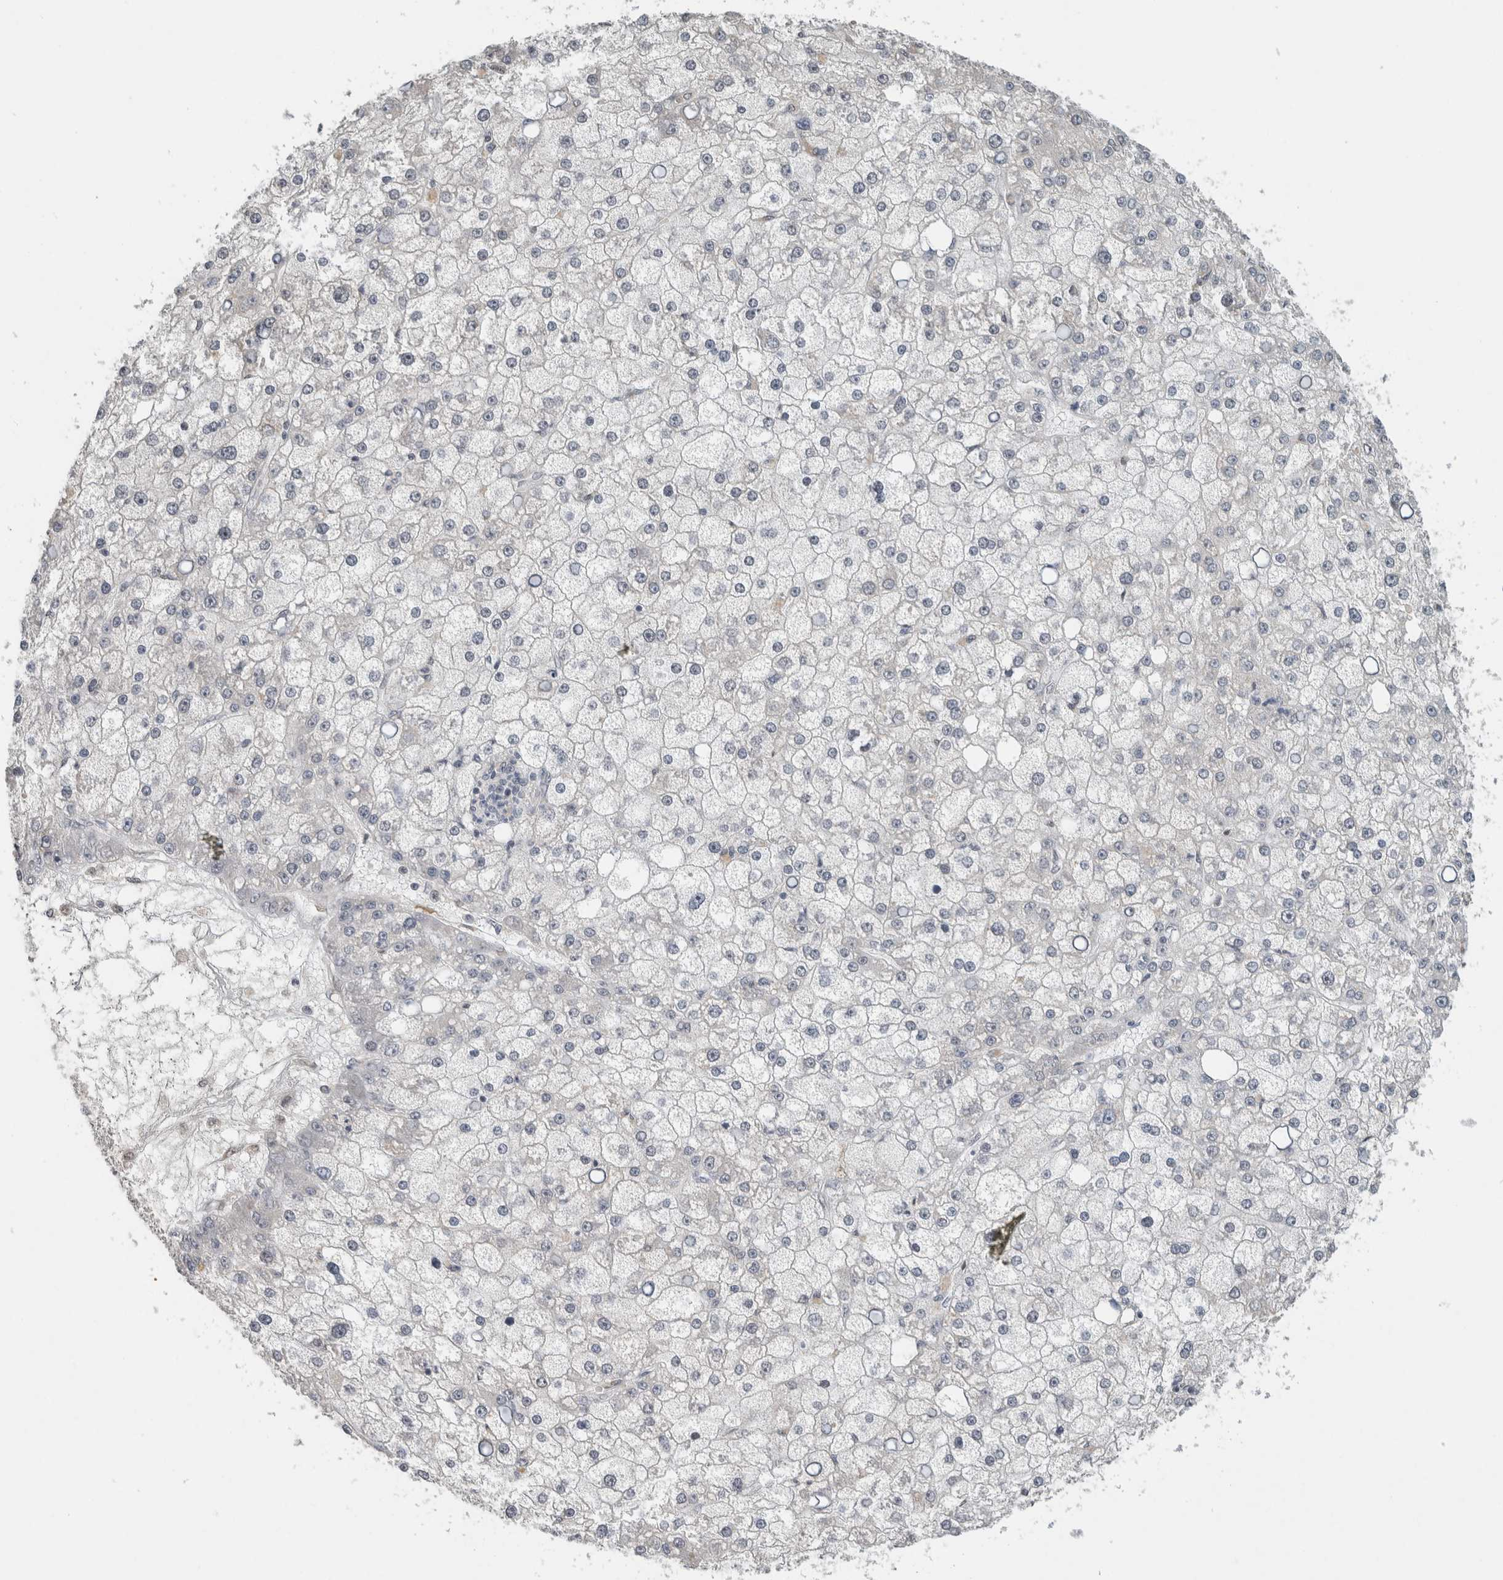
{"staining": {"intensity": "negative", "quantity": "none", "location": "none"}, "tissue": "liver cancer", "cell_type": "Tumor cells", "image_type": "cancer", "snomed": [{"axis": "morphology", "description": "Carcinoma, Hepatocellular, NOS"}, {"axis": "topography", "description": "Liver"}], "caption": "Photomicrograph shows no protein staining in tumor cells of hepatocellular carcinoma (liver) tissue.", "gene": "DDX42", "patient": {"sex": "male", "age": 67}}